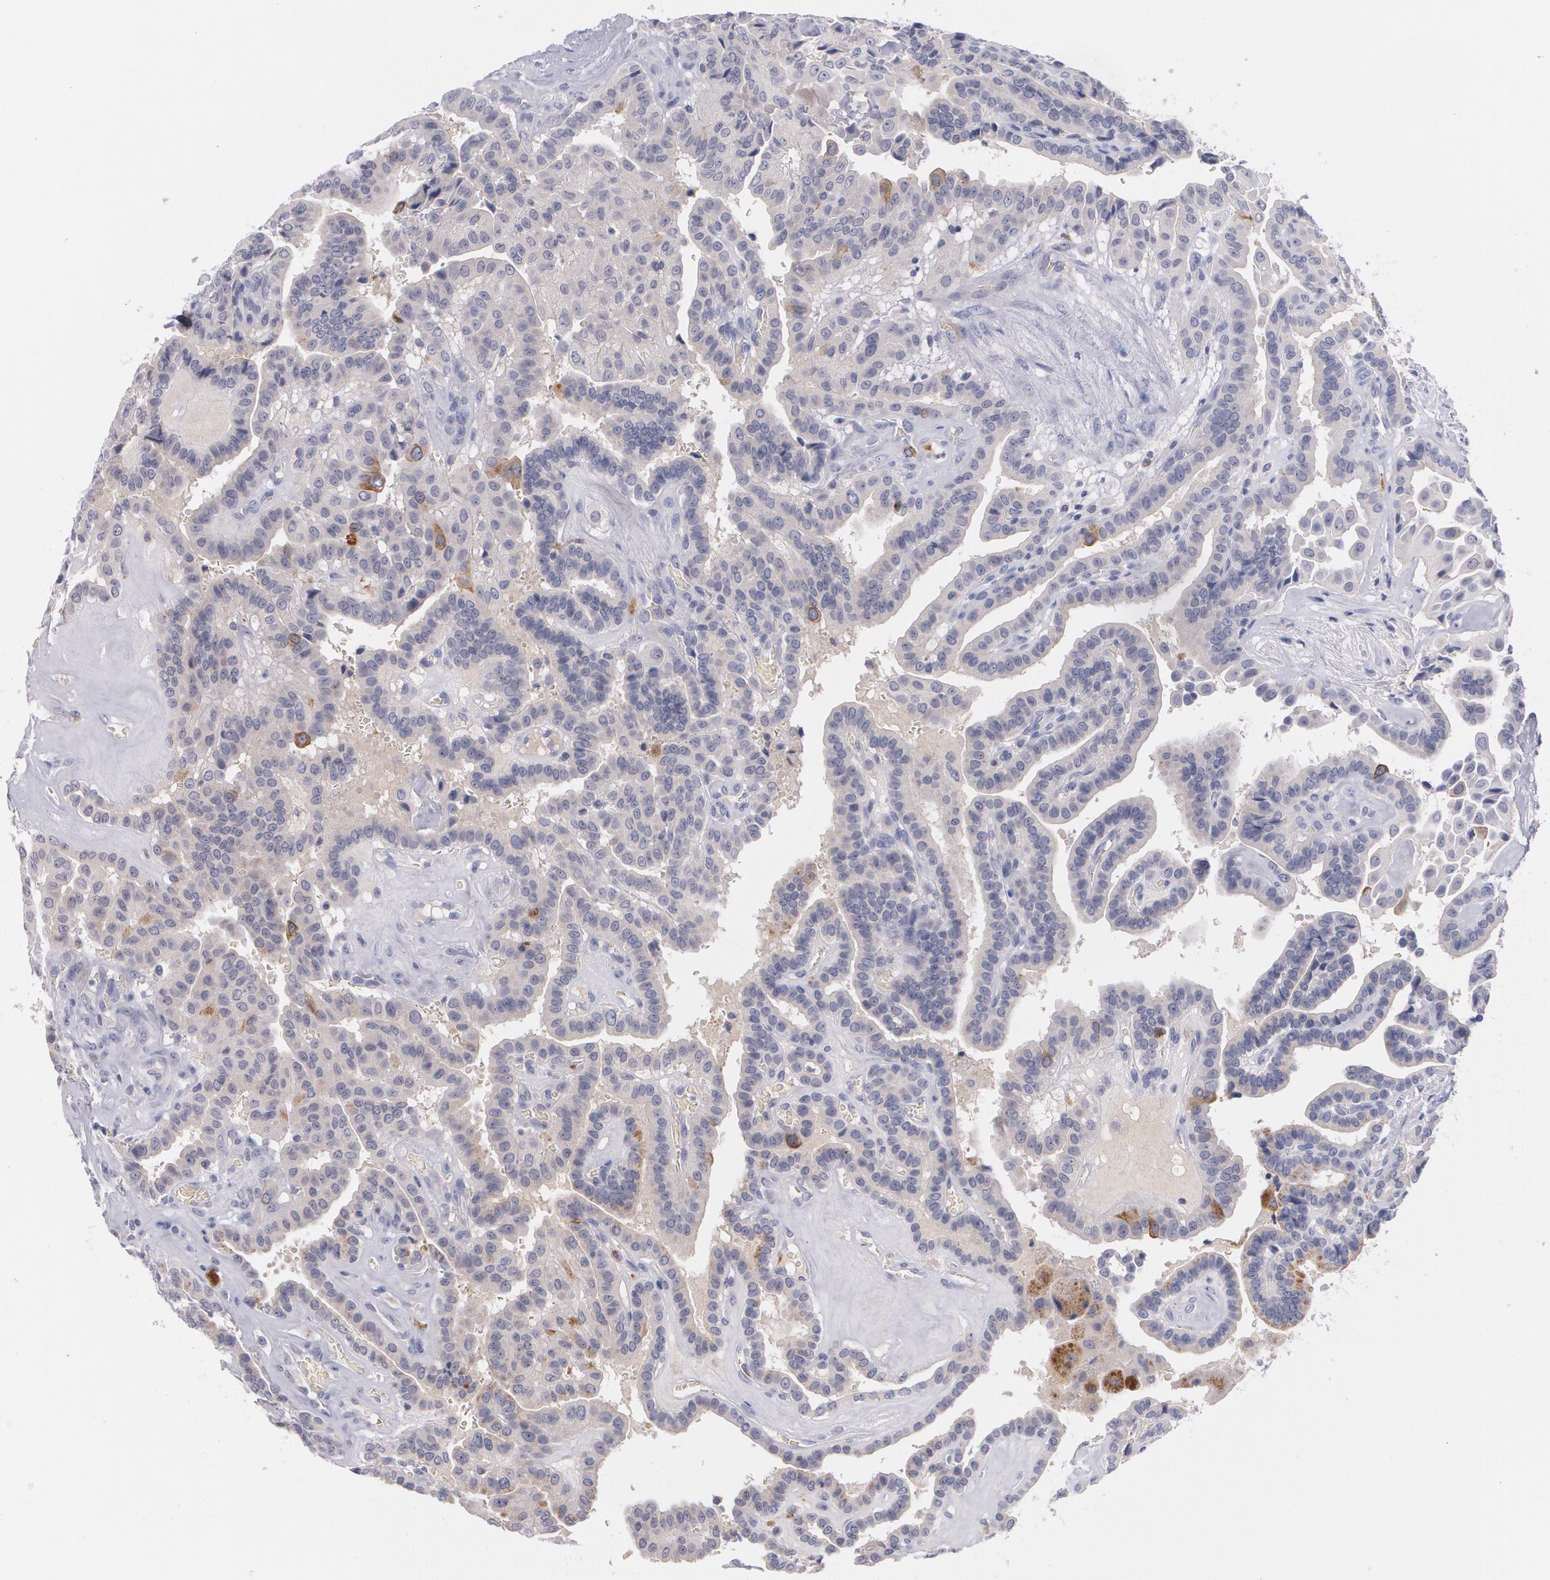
{"staining": {"intensity": "moderate", "quantity": "<25%", "location": "cytoplasmic/membranous"}, "tissue": "thyroid cancer", "cell_type": "Tumor cells", "image_type": "cancer", "snomed": [{"axis": "morphology", "description": "Papillary adenocarcinoma, NOS"}, {"axis": "topography", "description": "Thyroid gland"}], "caption": "Tumor cells show low levels of moderate cytoplasmic/membranous expression in approximately <25% of cells in human thyroid cancer (papillary adenocarcinoma). The protein of interest is shown in brown color, while the nuclei are stained blue.", "gene": "HMMR", "patient": {"sex": "male", "age": 87}}